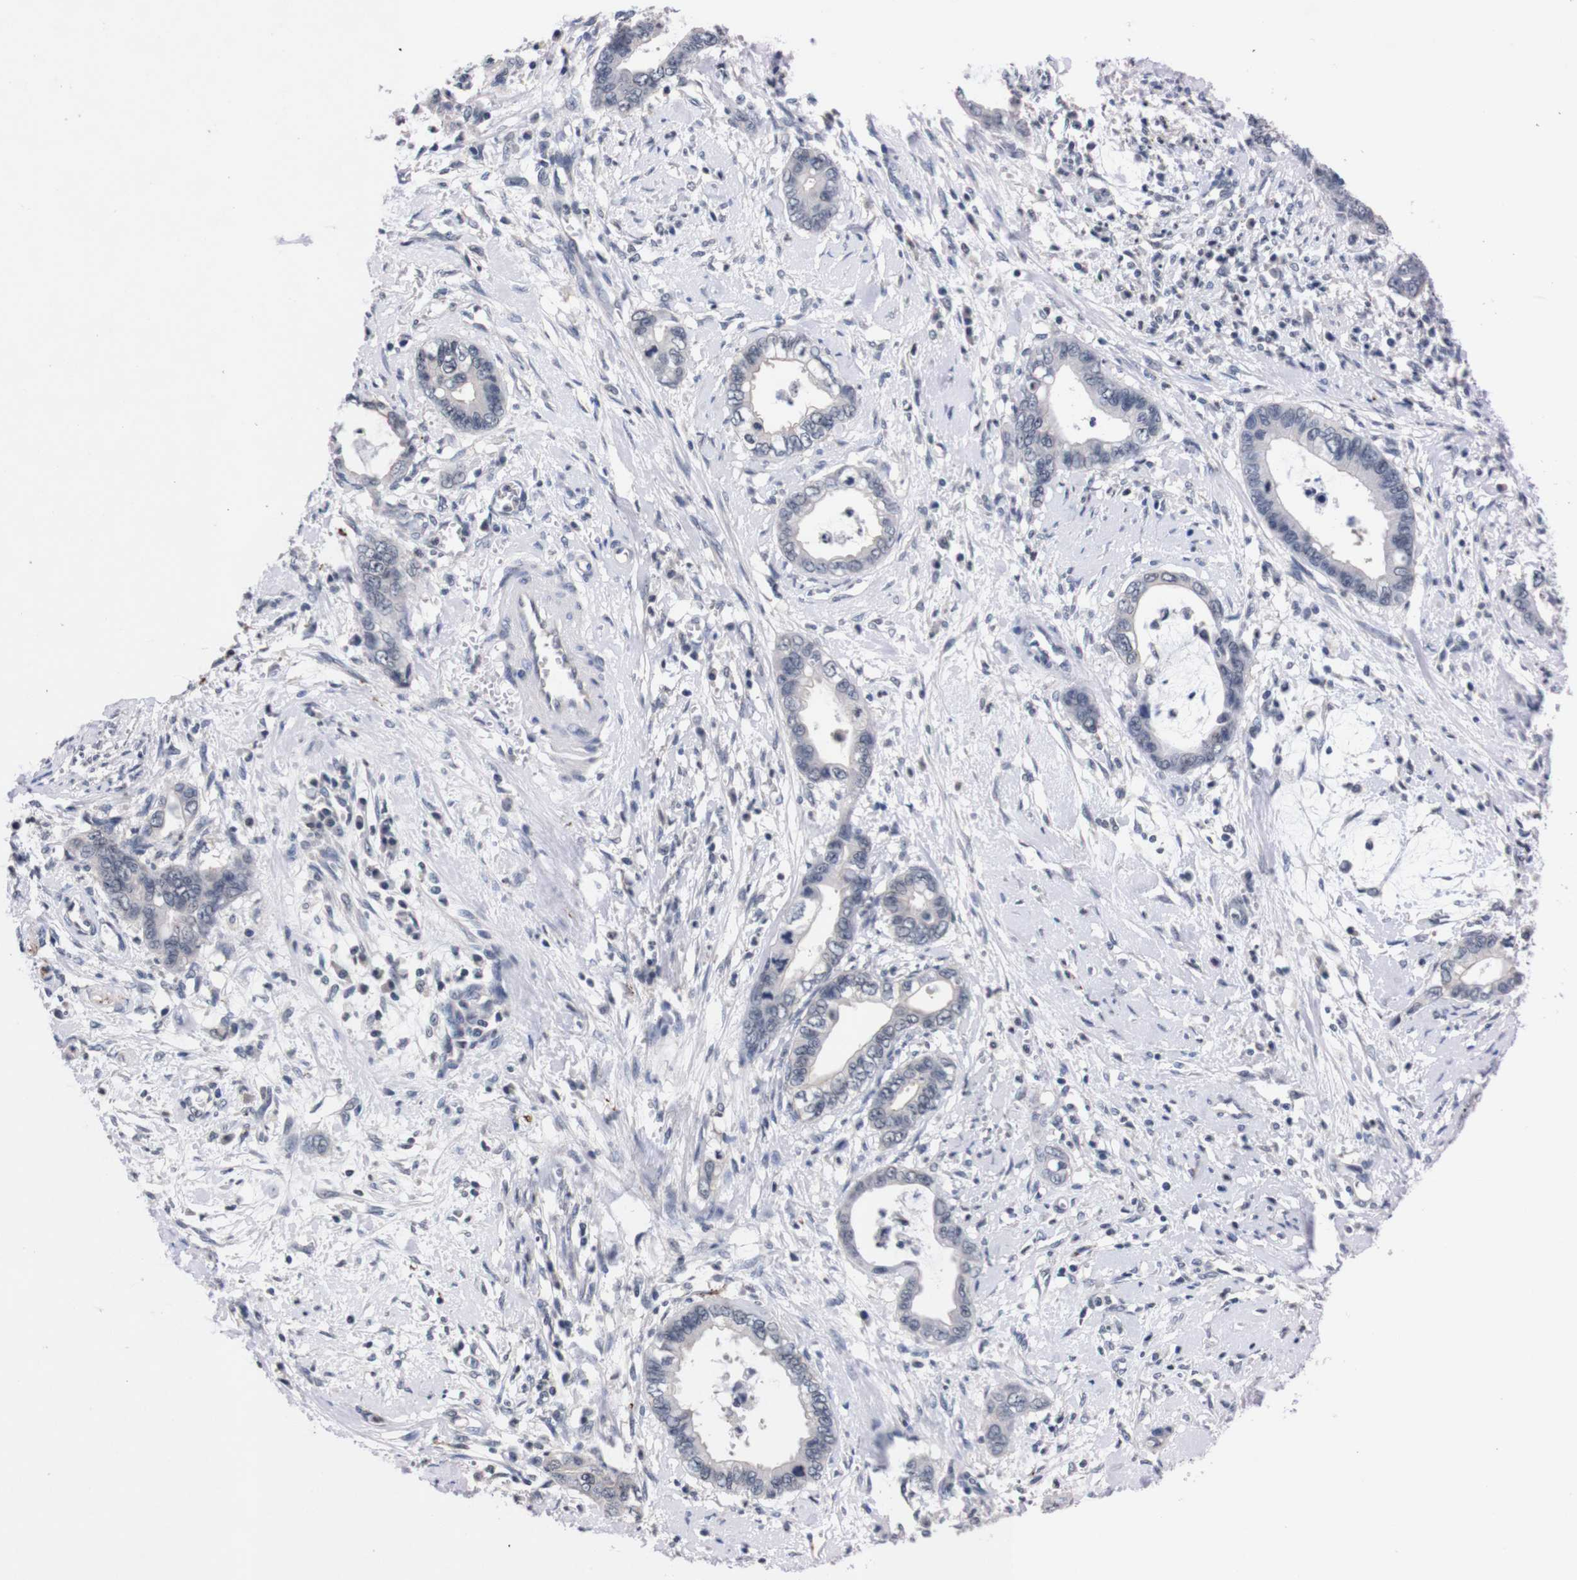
{"staining": {"intensity": "negative", "quantity": "none", "location": "none"}, "tissue": "cervical cancer", "cell_type": "Tumor cells", "image_type": "cancer", "snomed": [{"axis": "morphology", "description": "Adenocarcinoma, NOS"}, {"axis": "topography", "description": "Cervix"}], "caption": "Tumor cells are negative for brown protein staining in cervical cancer.", "gene": "TNFRSF21", "patient": {"sex": "female", "age": 44}}